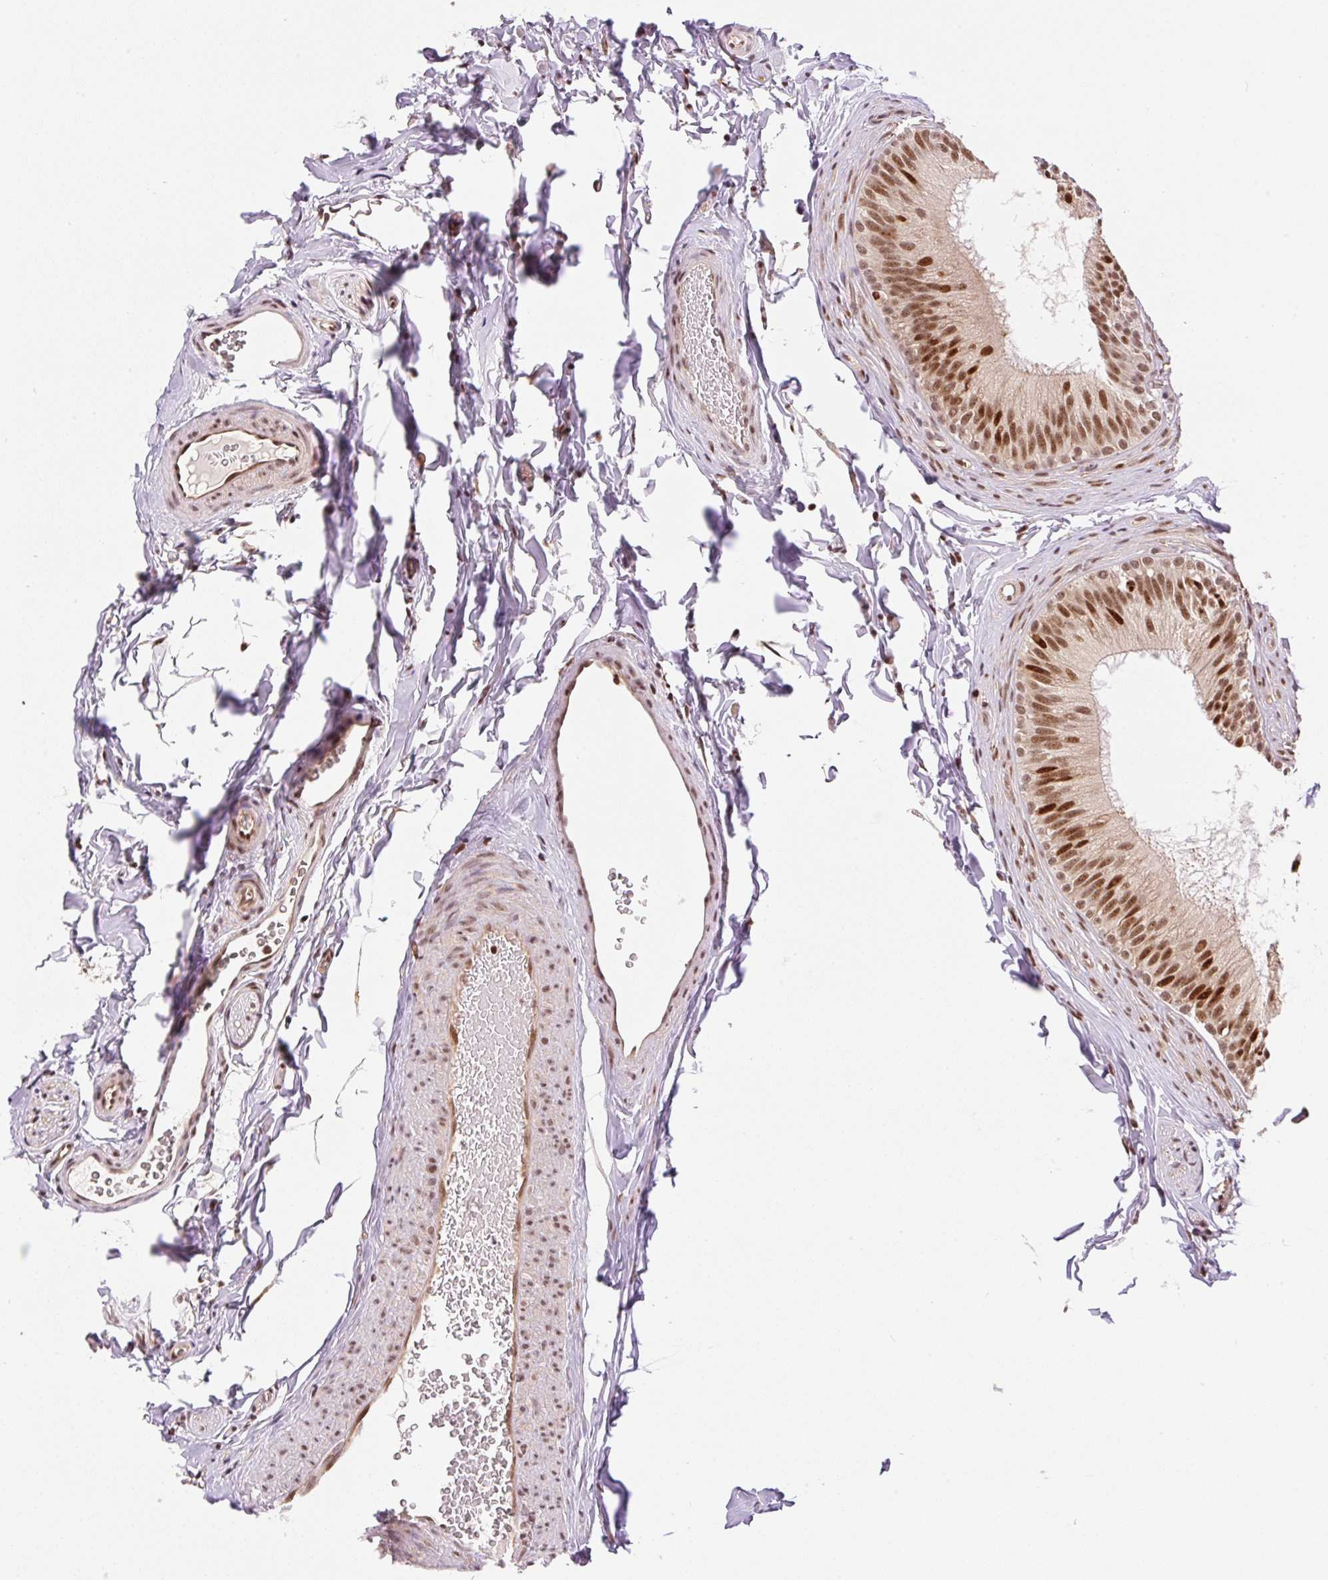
{"staining": {"intensity": "moderate", "quantity": ">75%", "location": "nuclear"}, "tissue": "epididymis", "cell_type": "Glandular cells", "image_type": "normal", "snomed": [{"axis": "morphology", "description": "Normal tissue, NOS"}, {"axis": "topography", "description": "Epididymis"}], "caption": "Protein staining reveals moderate nuclear positivity in about >75% of glandular cells in benign epididymis.", "gene": "INTS8", "patient": {"sex": "male", "age": 24}}